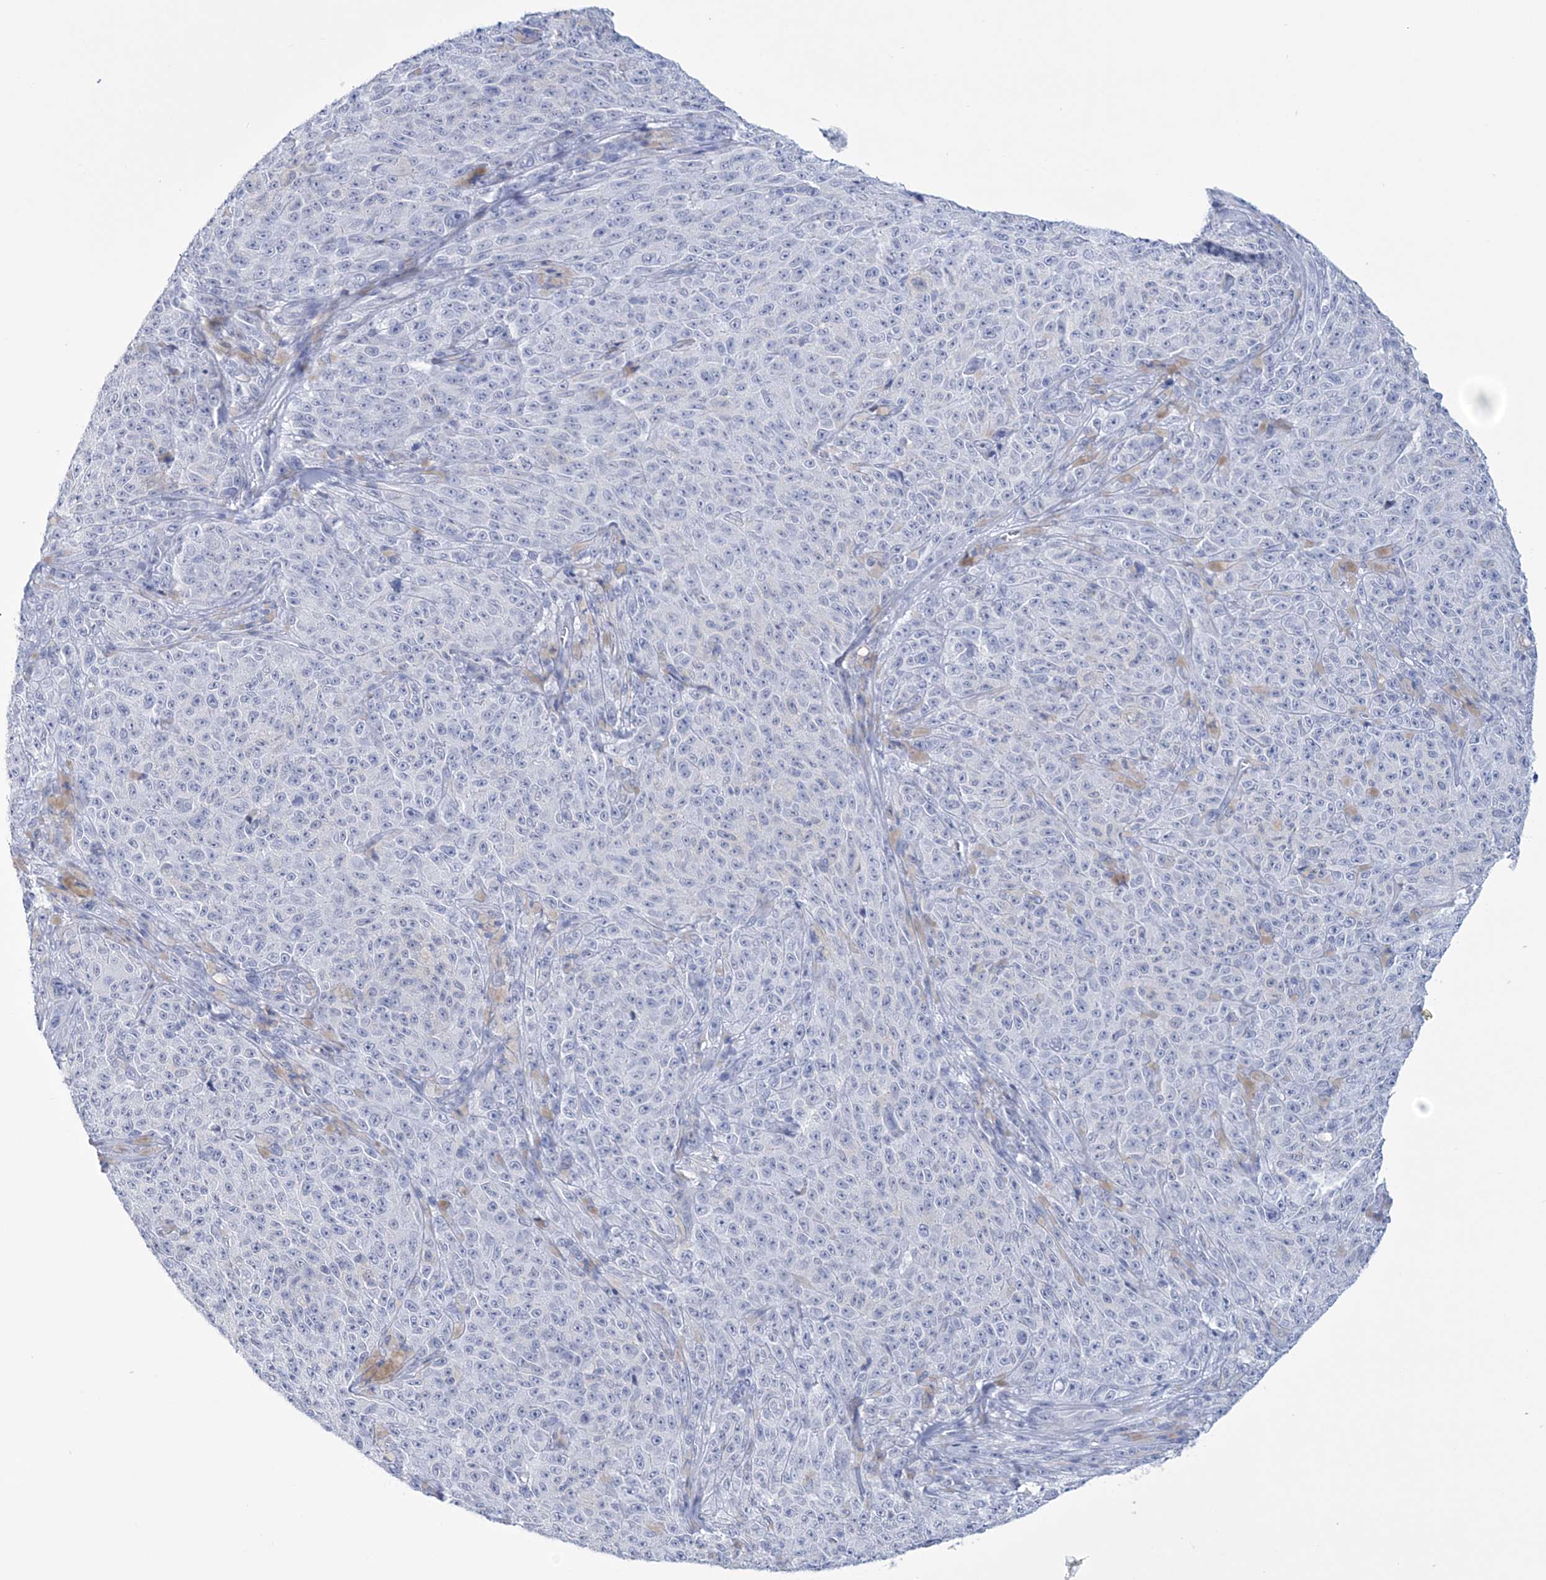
{"staining": {"intensity": "negative", "quantity": "none", "location": "none"}, "tissue": "melanoma", "cell_type": "Tumor cells", "image_type": "cancer", "snomed": [{"axis": "morphology", "description": "Malignant melanoma, NOS"}, {"axis": "topography", "description": "Skin"}], "caption": "Immunohistochemical staining of human melanoma demonstrates no significant positivity in tumor cells.", "gene": "DPCD", "patient": {"sex": "female", "age": 82}}